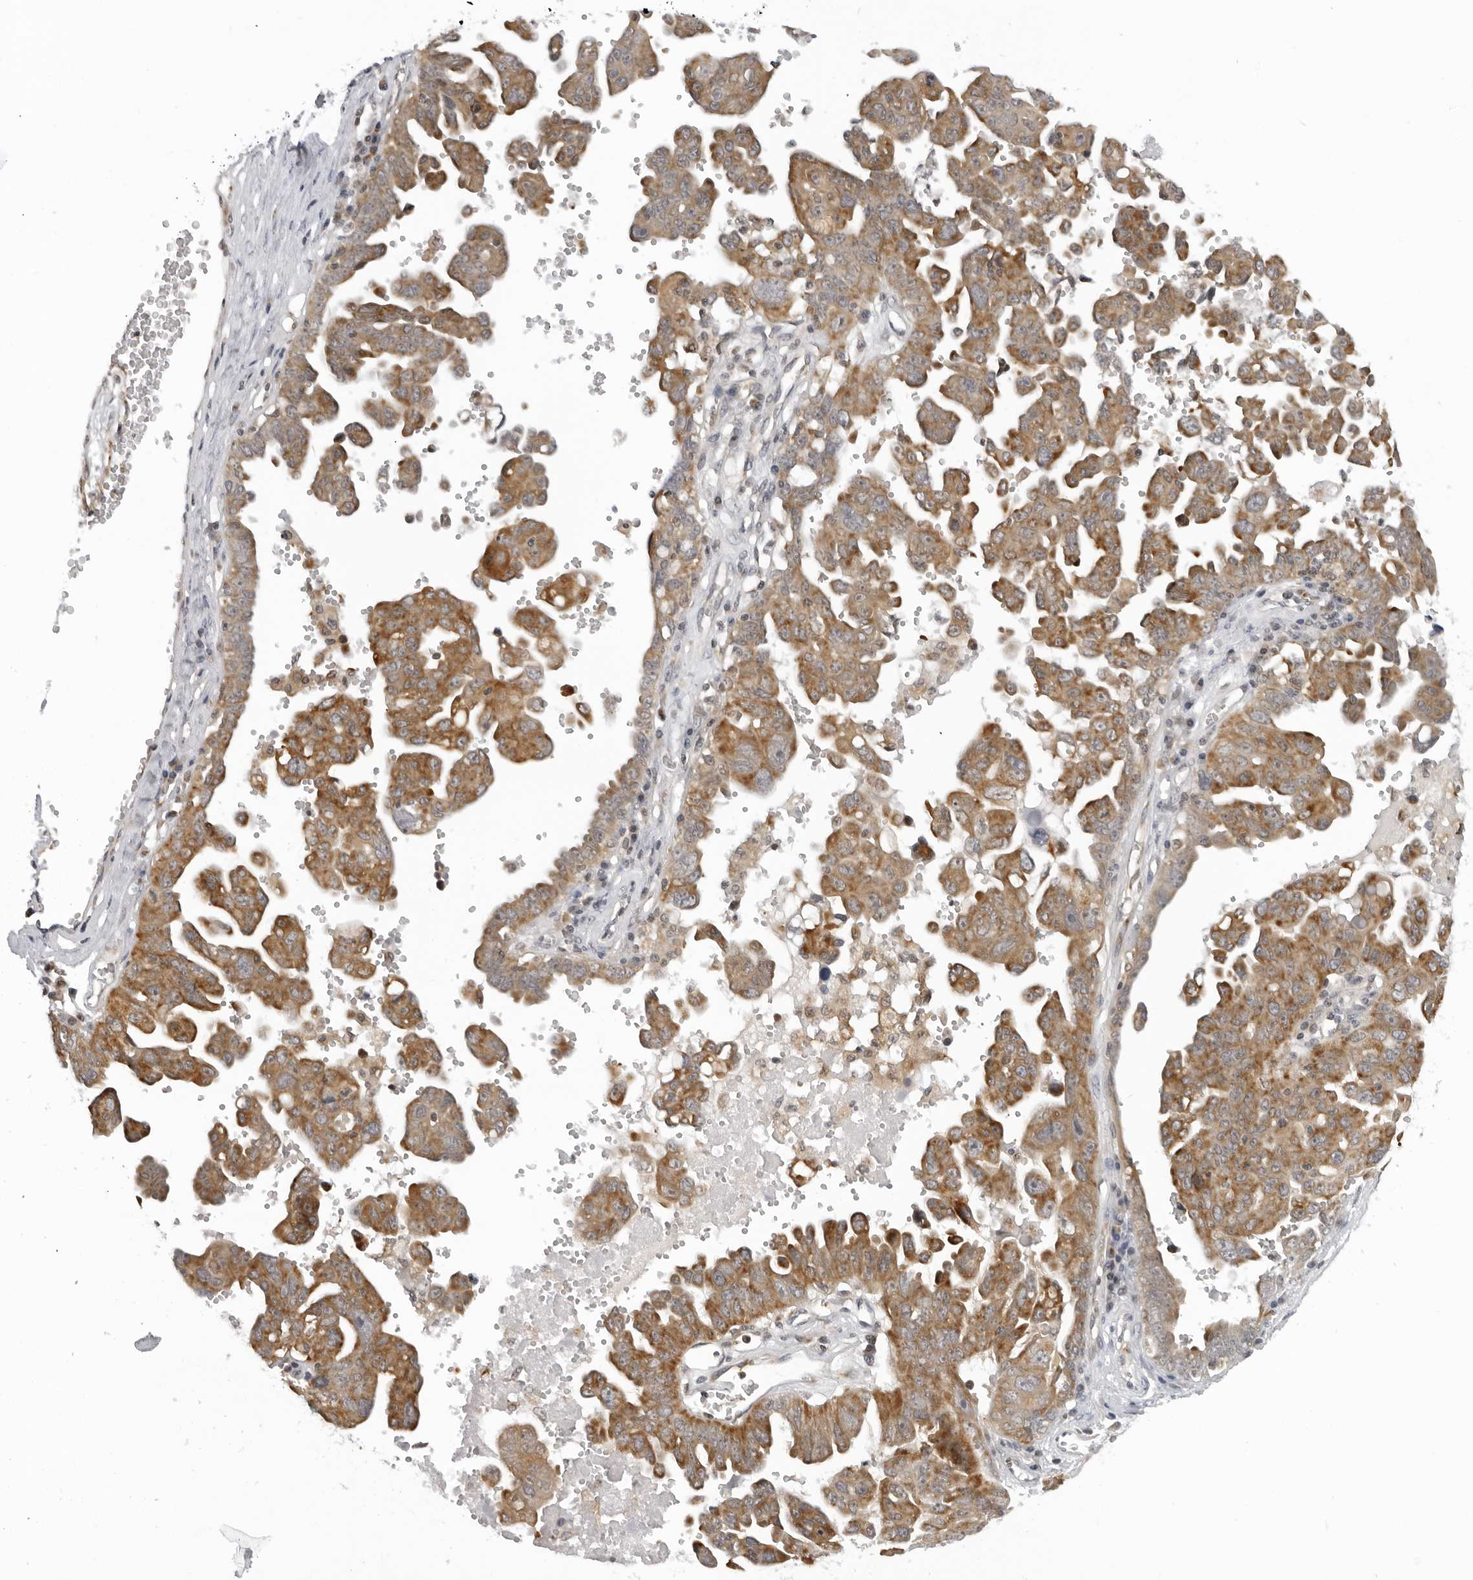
{"staining": {"intensity": "moderate", "quantity": ">75%", "location": "cytoplasmic/membranous"}, "tissue": "ovarian cancer", "cell_type": "Tumor cells", "image_type": "cancer", "snomed": [{"axis": "morphology", "description": "Carcinoma, endometroid"}, {"axis": "topography", "description": "Ovary"}], "caption": "Human ovarian cancer stained for a protein (brown) displays moderate cytoplasmic/membranous positive positivity in approximately >75% of tumor cells.", "gene": "MRPS15", "patient": {"sex": "female", "age": 62}}